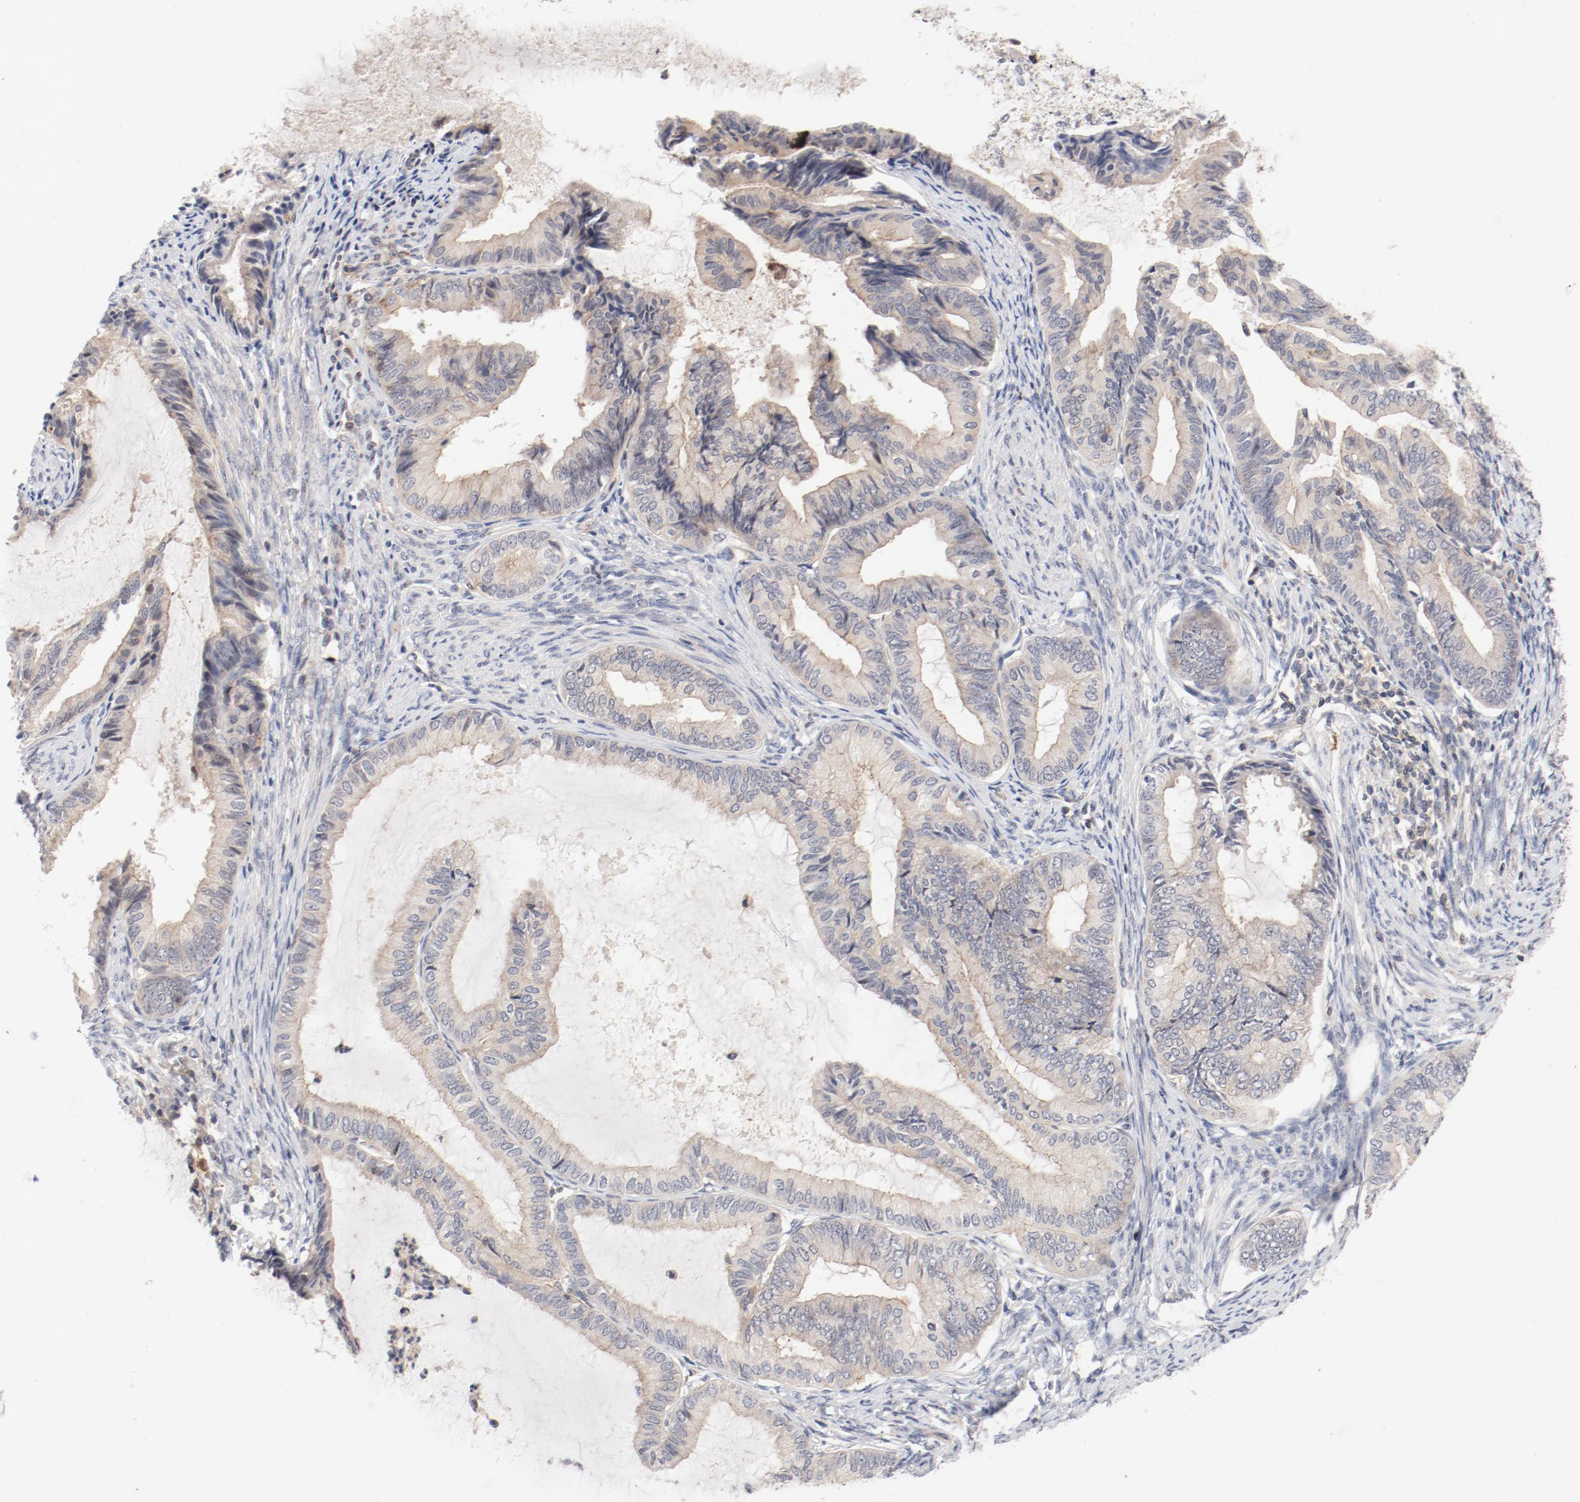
{"staining": {"intensity": "weak", "quantity": "25%-75%", "location": "cytoplasmic/membranous"}, "tissue": "endometrial cancer", "cell_type": "Tumor cells", "image_type": "cancer", "snomed": [{"axis": "morphology", "description": "Adenocarcinoma, NOS"}, {"axis": "topography", "description": "Endometrium"}], "caption": "Immunohistochemical staining of endometrial adenocarcinoma displays weak cytoplasmic/membranous protein expression in about 25%-75% of tumor cells.", "gene": "ZNF267", "patient": {"sex": "female", "age": 86}}